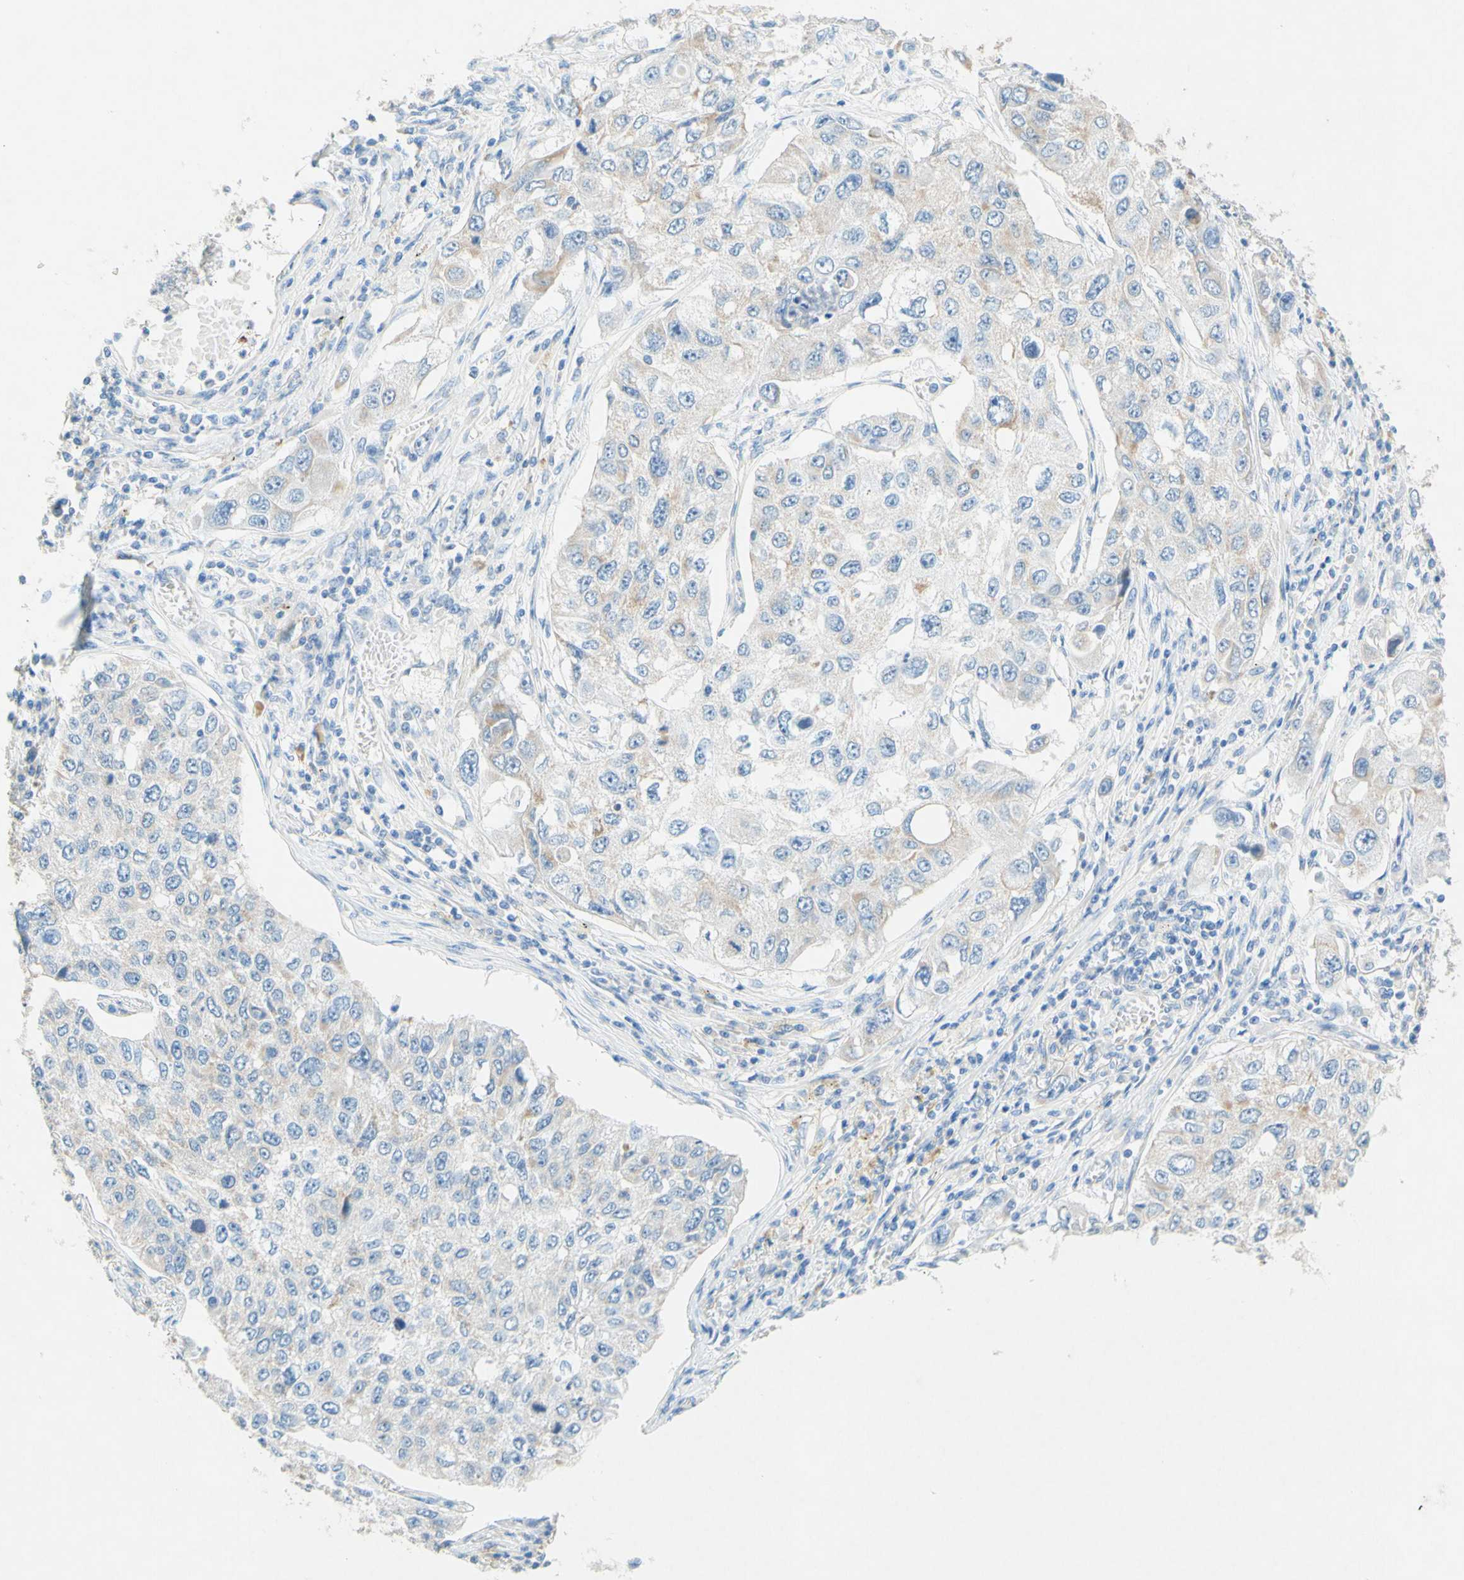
{"staining": {"intensity": "weak", "quantity": "25%-75%", "location": "cytoplasmic/membranous"}, "tissue": "lung cancer", "cell_type": "Tumor cells", "image_type": "cancer", "snomed": [{"axis": "morphology", "description": "Squamous cell carcinoma, NOS"}, {"axis": "topography", "description": "Lung"}], "caption": "Protein staining of lung cancer (squamous cell carcinoma) tissue displays weak cytoplasmic/membranous staining in approximately 25%-75% of tumor cells. The protein of interest is shown in brown color, while the nuclei are stained blue.", "gene": "SLC46A1", "patient": {"sex": "male", "age": 71}}